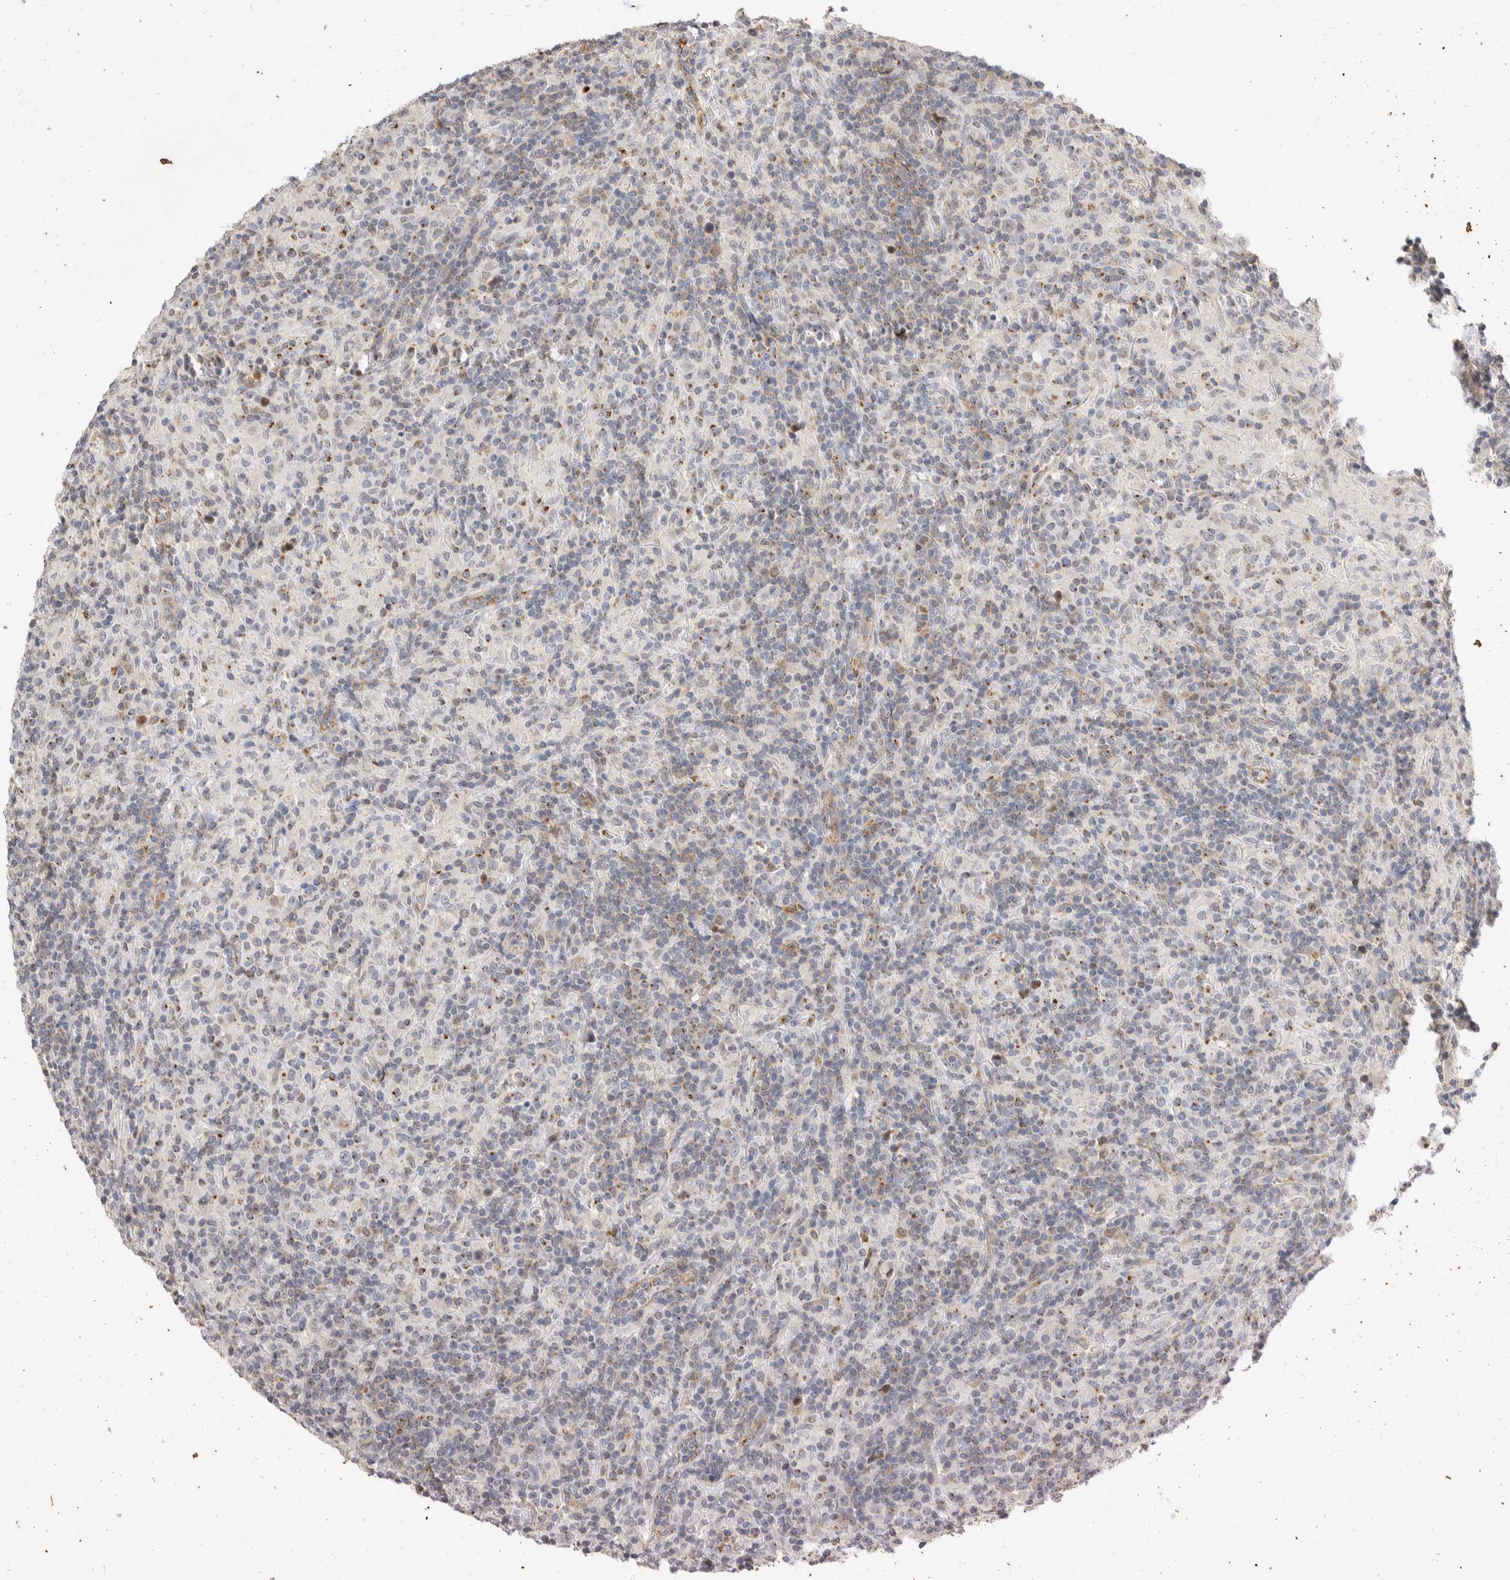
{"staining": {"intensity": "negative", "quantity": "none", "location": "none"}, "tissue": "lymphoma", "cell_type": "Tumor cells", "image_type": "cancer", "snomed": [{"axis": "morphology", "description": "Hodgkin's disease, NOS"}, {"axis": "topography", "description": "Lymph node"}], "caption": "This is an immunohistochemistry histopathology image of human lymphoma. There is no staining in tumor cells.", "gene": "NSMAF", "patient": {"sex": "male", "age": 70}}